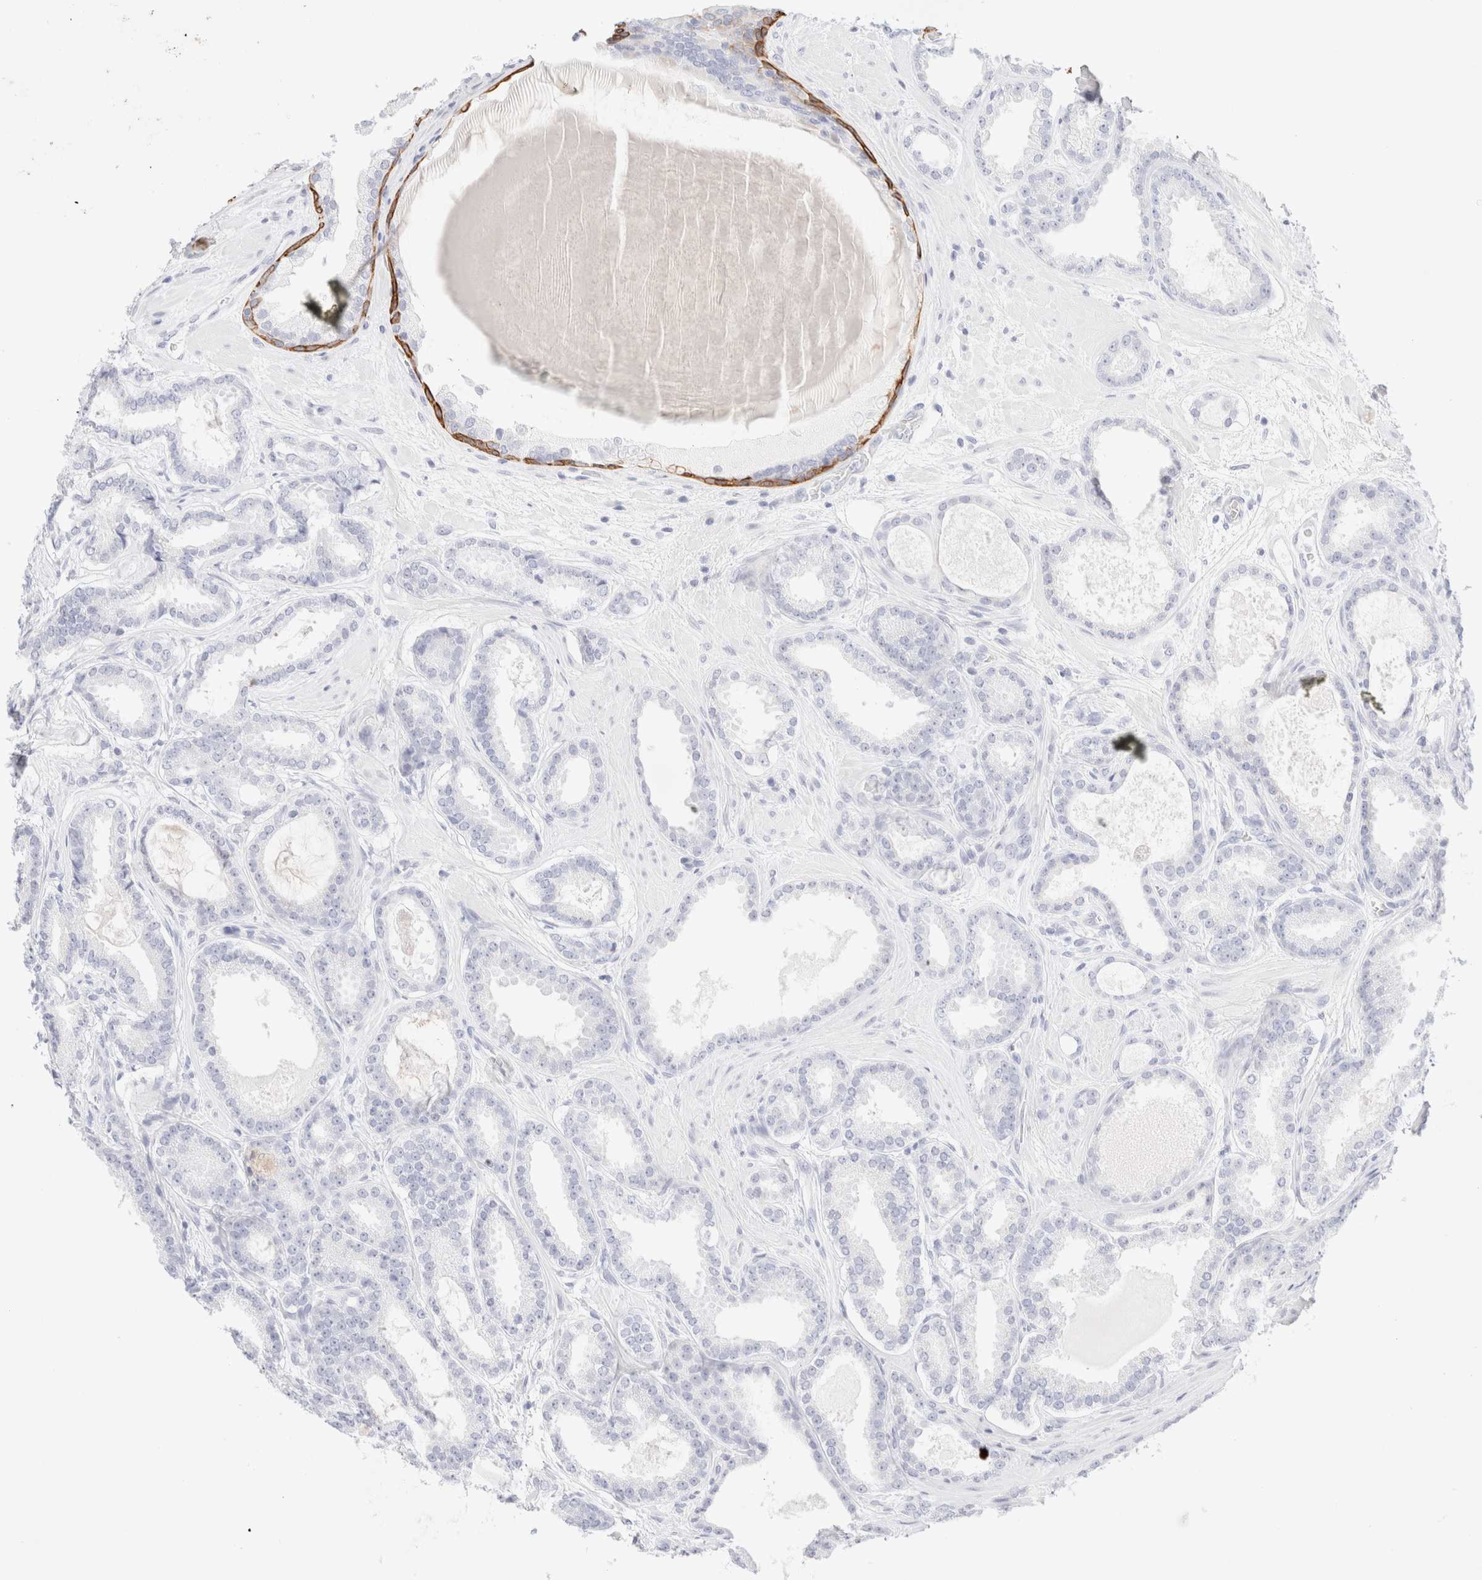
{"staining": {"intensity": "negative", "quantity": "none", "location": "none"}, "tissue": "prostate cancer", "cell_type": "Tumor cells", "image_type": "cancer", "snomed": [{"axis": "morphology", "description": "Adenocarcinoma, High grade"}, {"axis": "topography", "description": "Prostate"}], "caption": "Immunohistochemistry (IHC) micrograph of neoplastic tissue: prostate high-grade adenocarcinoma stained with DAB demonstrates no significant protein positivity in tumor cells.", "gene": "KRT15", "patient": {"sex": "male", "age": 60}}